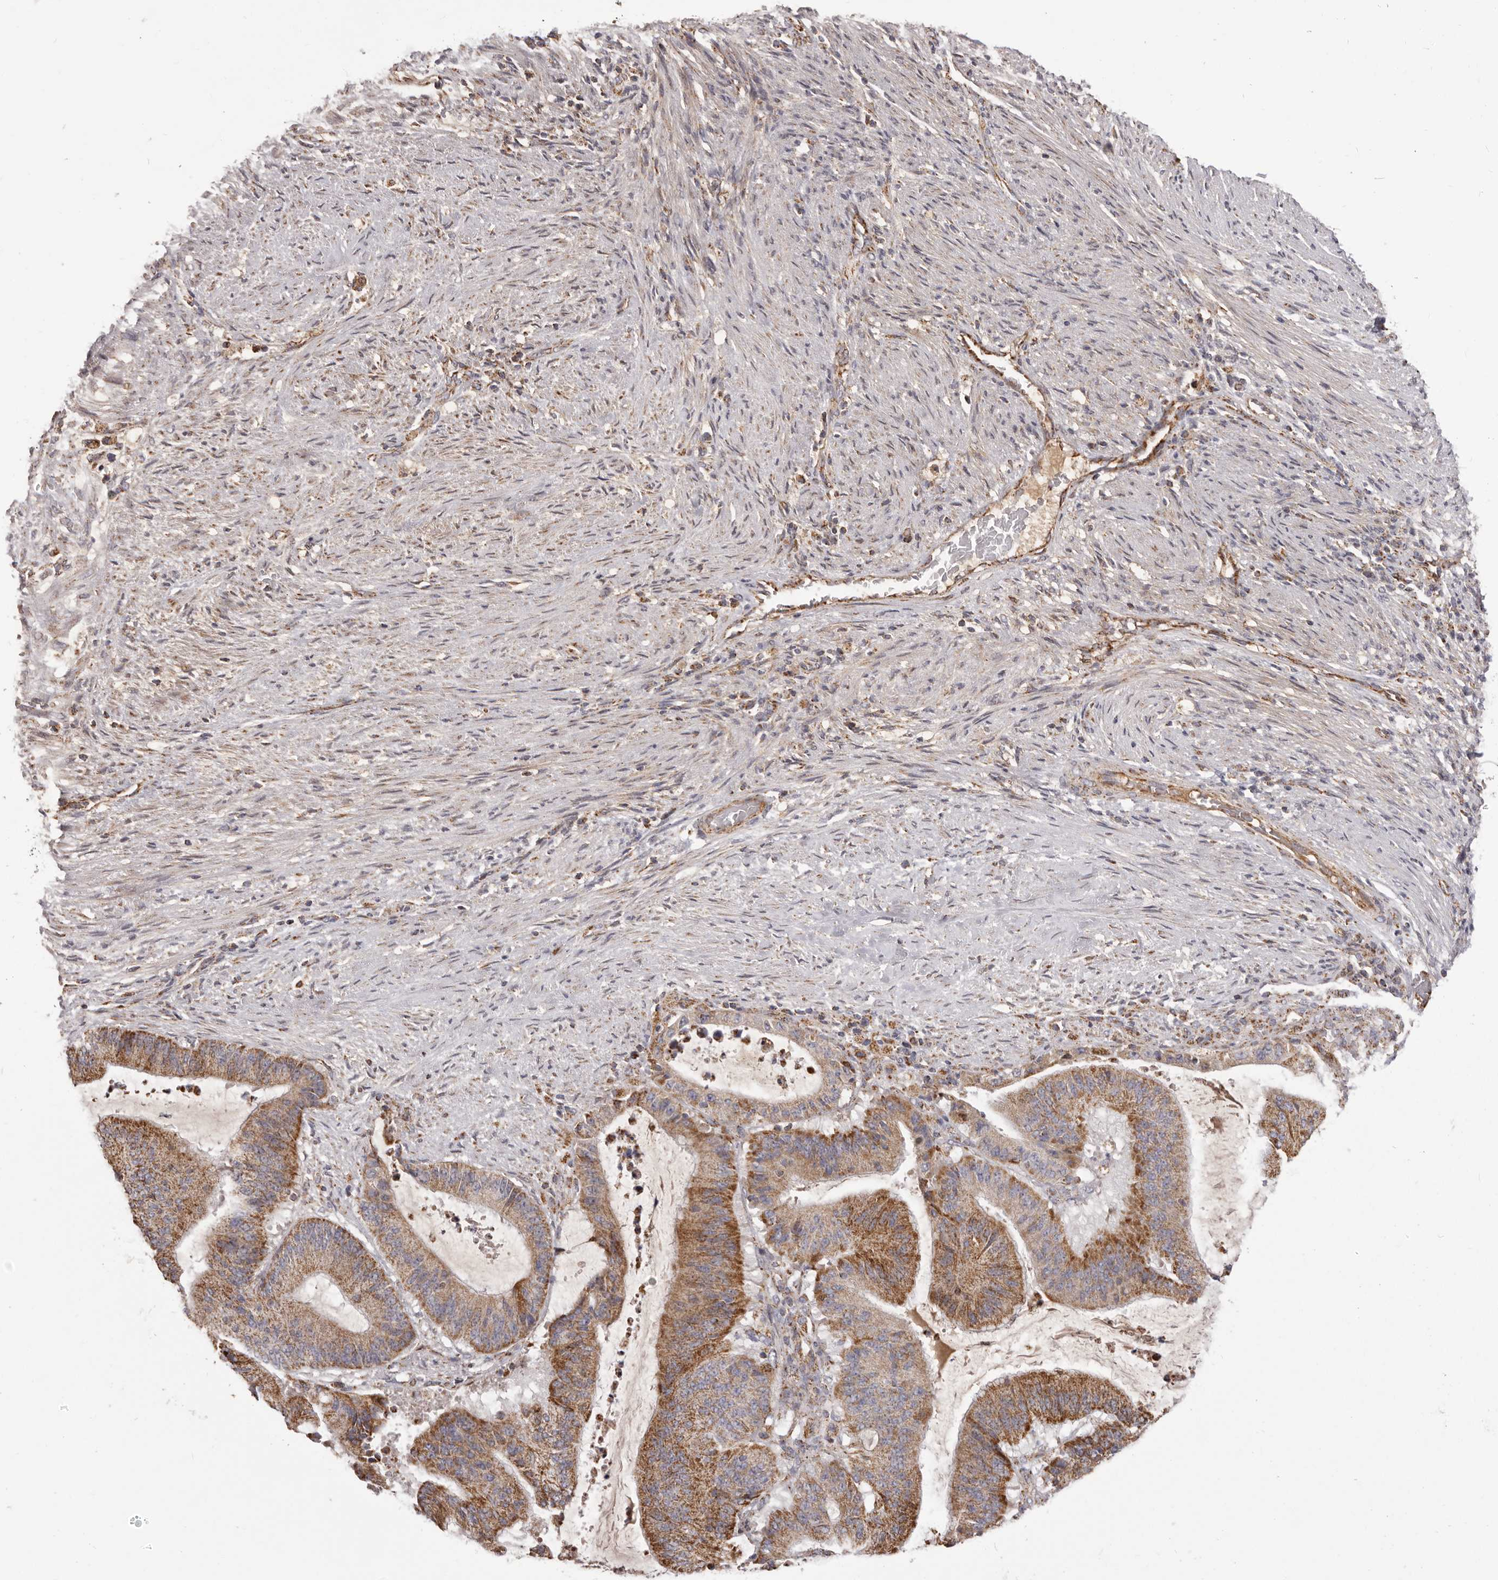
{"staining": {"intensity": "strong", "quantity": ">75%", "location": "cytoplasmic/membranous"}, "tissue": "liver cancer", "cell_type": "Tumor cells", "image_type": "cancer", "snomed": [{"axis": "morphology", "description": "Normal tissue, NOS"}, {"axis": "morphology", "description": "Cholangiocarcinoma"}, {"axis": "topography", "description": "Liver"}, {"axis": "topography", "description": "Peripheral nerve tissue"}], "caption": "Liver cholangiocarcinoma was stained to show a protein in brown. There is high levels of strong cytoplasmic/membranous positivity in approximately >75% of tumor cells.", "gene": "CHRM2", "patient": {"sex": "female", "age": 73}}